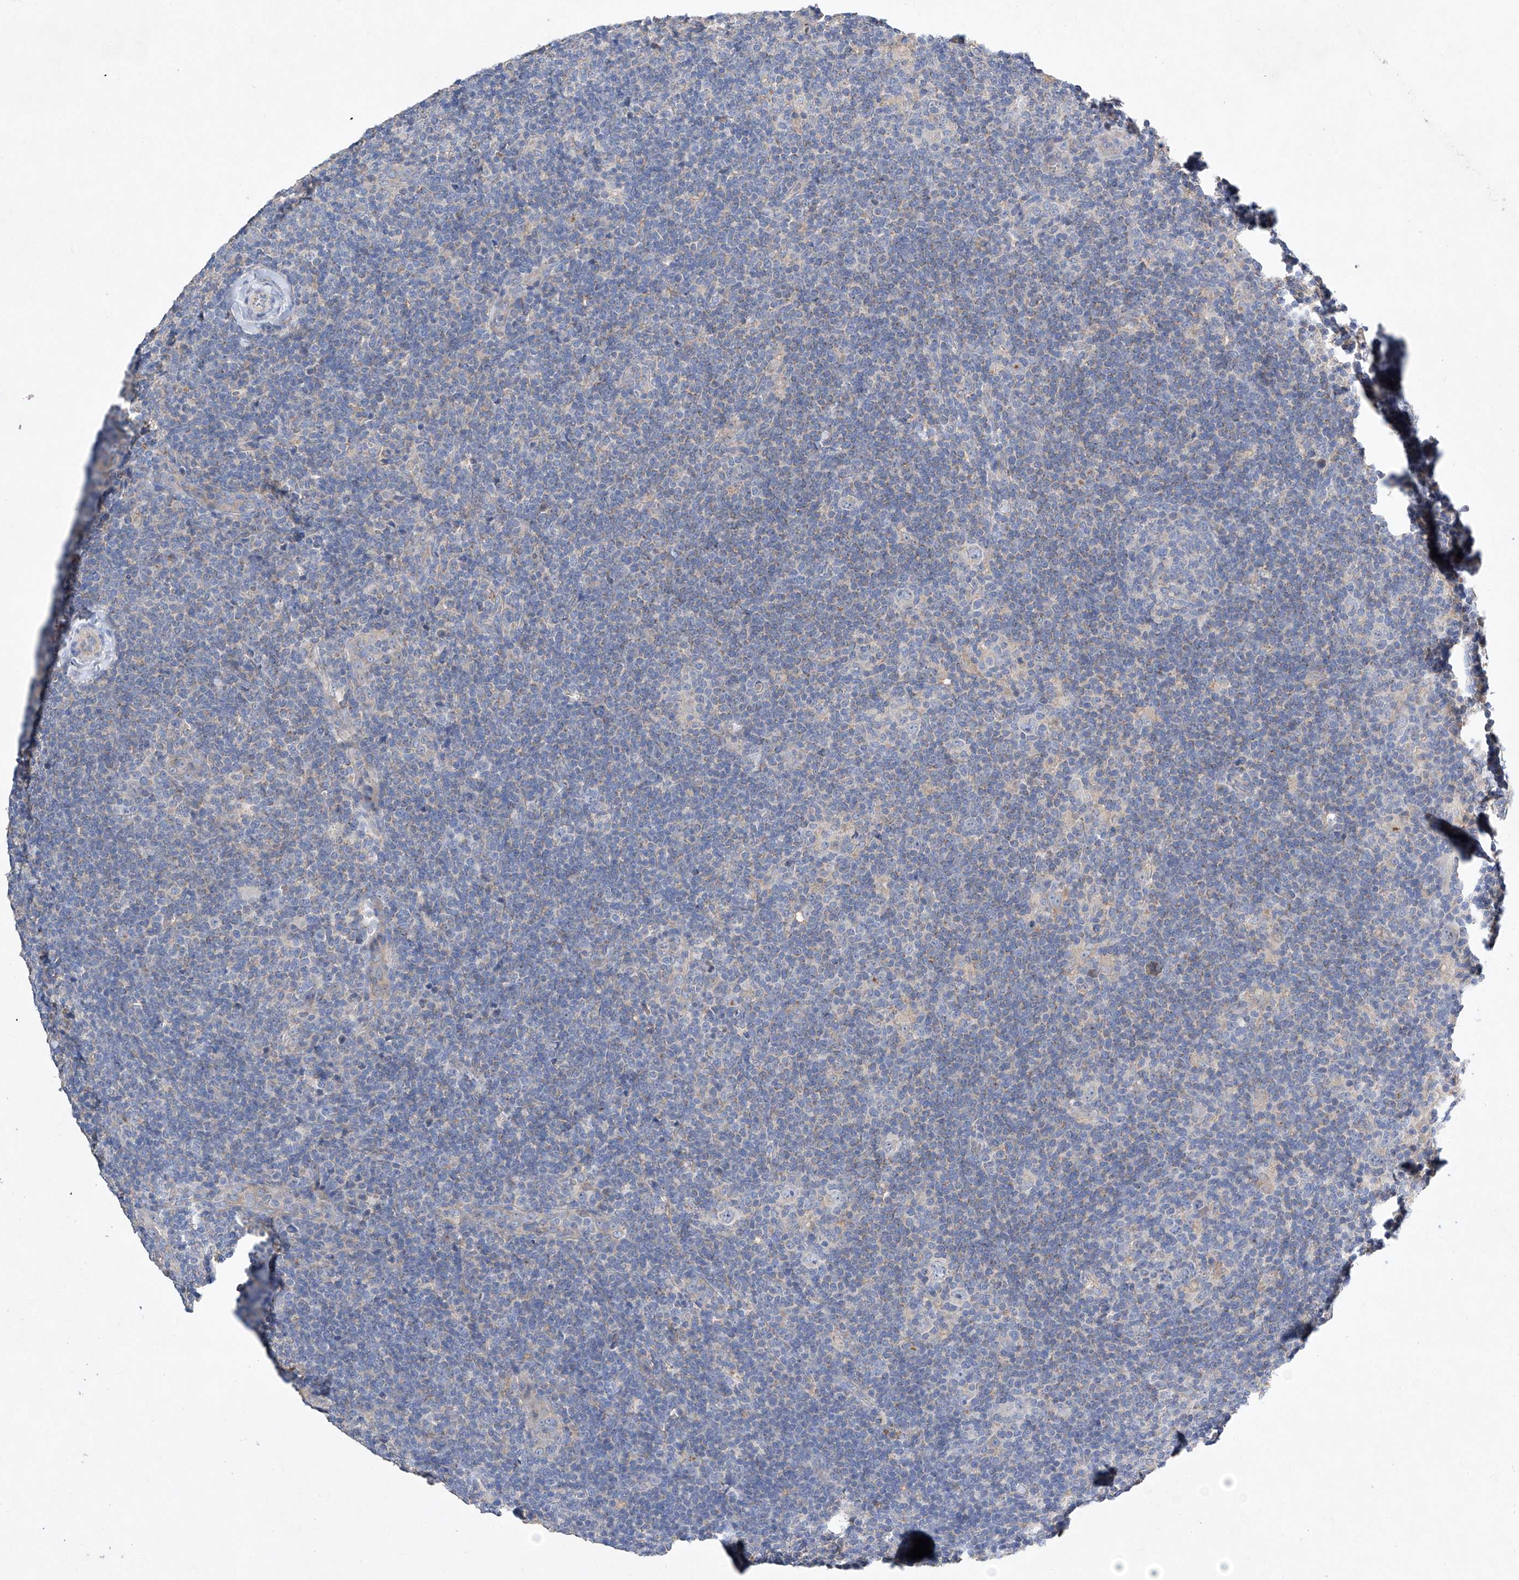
{"staining": {"intensity": "negative", "quantity": "none", "location": "none"}, "tissue": "lymphoma", "cell_type": "Tumor cells", "image_type": "cancer", "snomed": [{"axis": "morphology", "description": "Hodgkin's disease, NOS"}, {"axis": "topography", "description": "Lymph node"}], "caption": "Immunohistochemistry (IHC) histopathology image of neoplastic tissue: human lymphoma stained with DAB exhibits no significant protein staining in tumor cells. (DAB (3,3'-diaminobenzidine) IHC visualized using brightfield microscopy, high magnification).", "gene": "AMD1", "patient": {"sex": "female", "age": 57}}